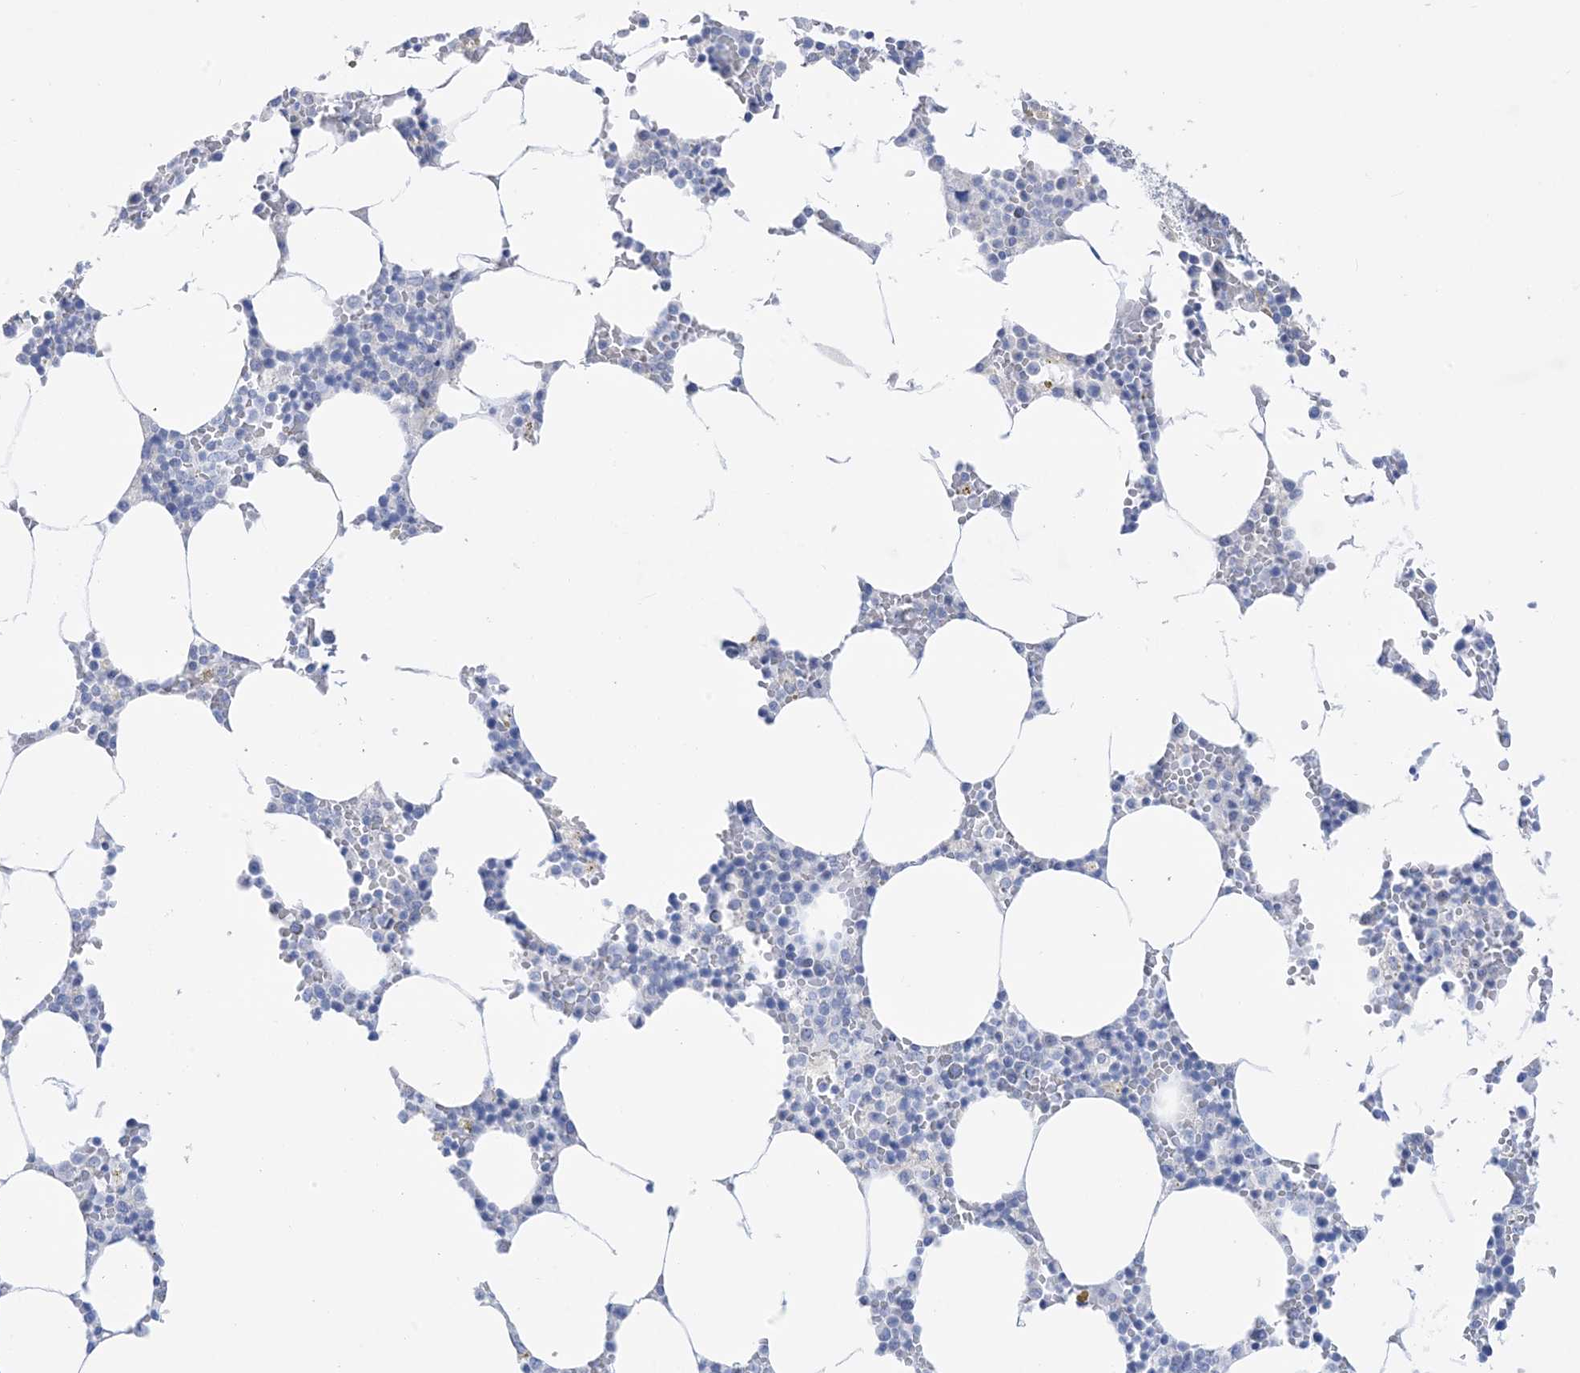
{"staining": {"intensity": "negative", "quantity": "none", "location": "none"}, "tissue": "bone marrow", "cell_type": "Hematopoietic cells", "image_type": "normal", "snomed": [{"axis": "morphology", "description": "Normal tissue, NOS"}, {"axis": "topography", "description": "Bone marrow"}], "caption": "Hematopoietic cells show no significant staining in benign bone marrow. Brightfield microscopy of IHC stained with DAB (brown) and hematoxylin (blue), captured at high magnification.", "gene": "MARS2", "patient": {"sex": "male", "age": 70}}